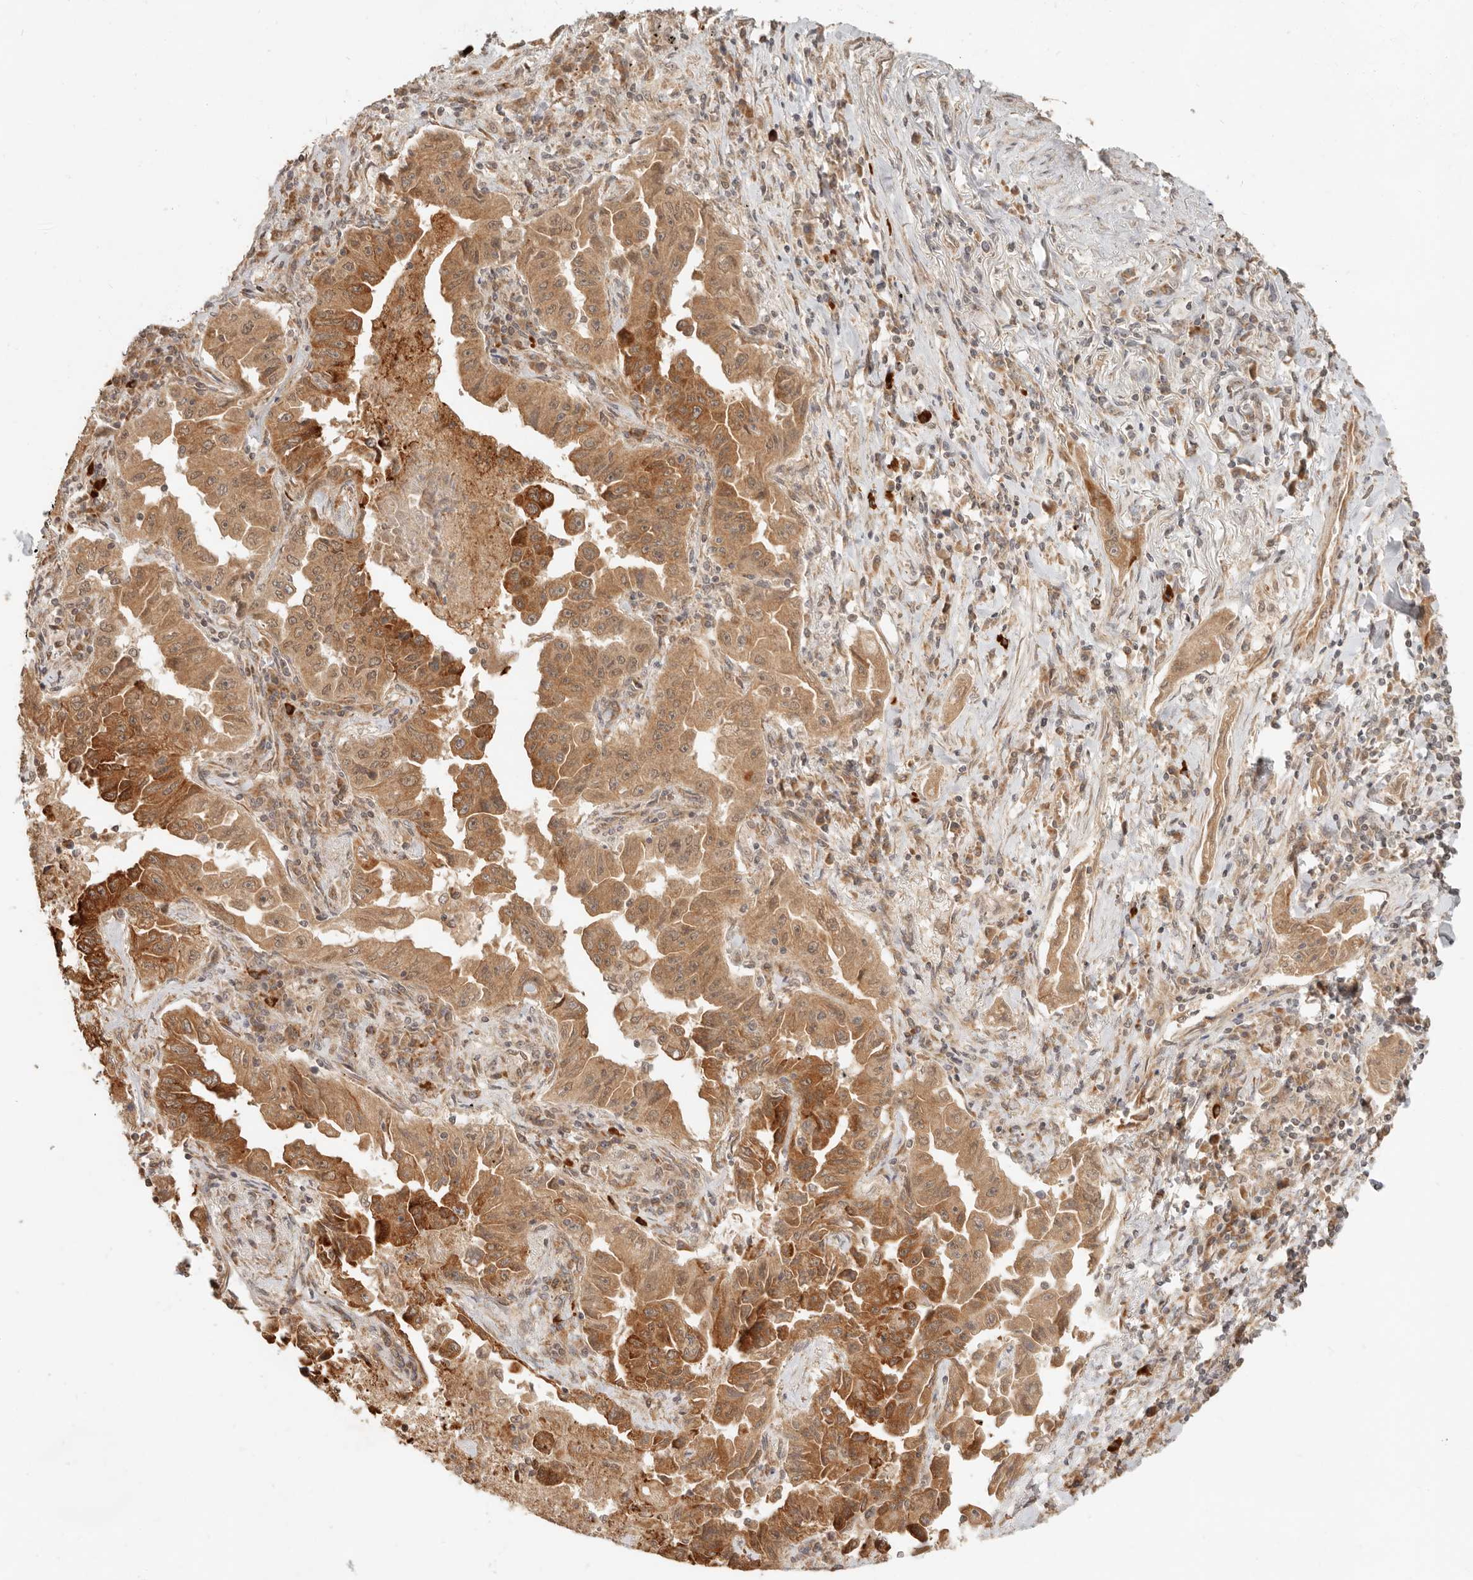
{"staining": {"intensity": "moderate", "quantity": ">75%", "location": "cytoplasmic/membranous"}, "tissue": "lung cancer", "cell_type": "Tumor cells", "image_type": "cancer", "snomed": [{"axis": "morphology", "description": "Adenocarcinoma, NOS"}, {"axis": "topography", "description": "Lung"}], "caption": "The immunohistochemical stain highlights moderate cytoplasmic/membranous staining in tumor cells of lung adenocarcinoma tissue.", "gene": "BAALC", "patient": {"sex": "female", "age": 51}}